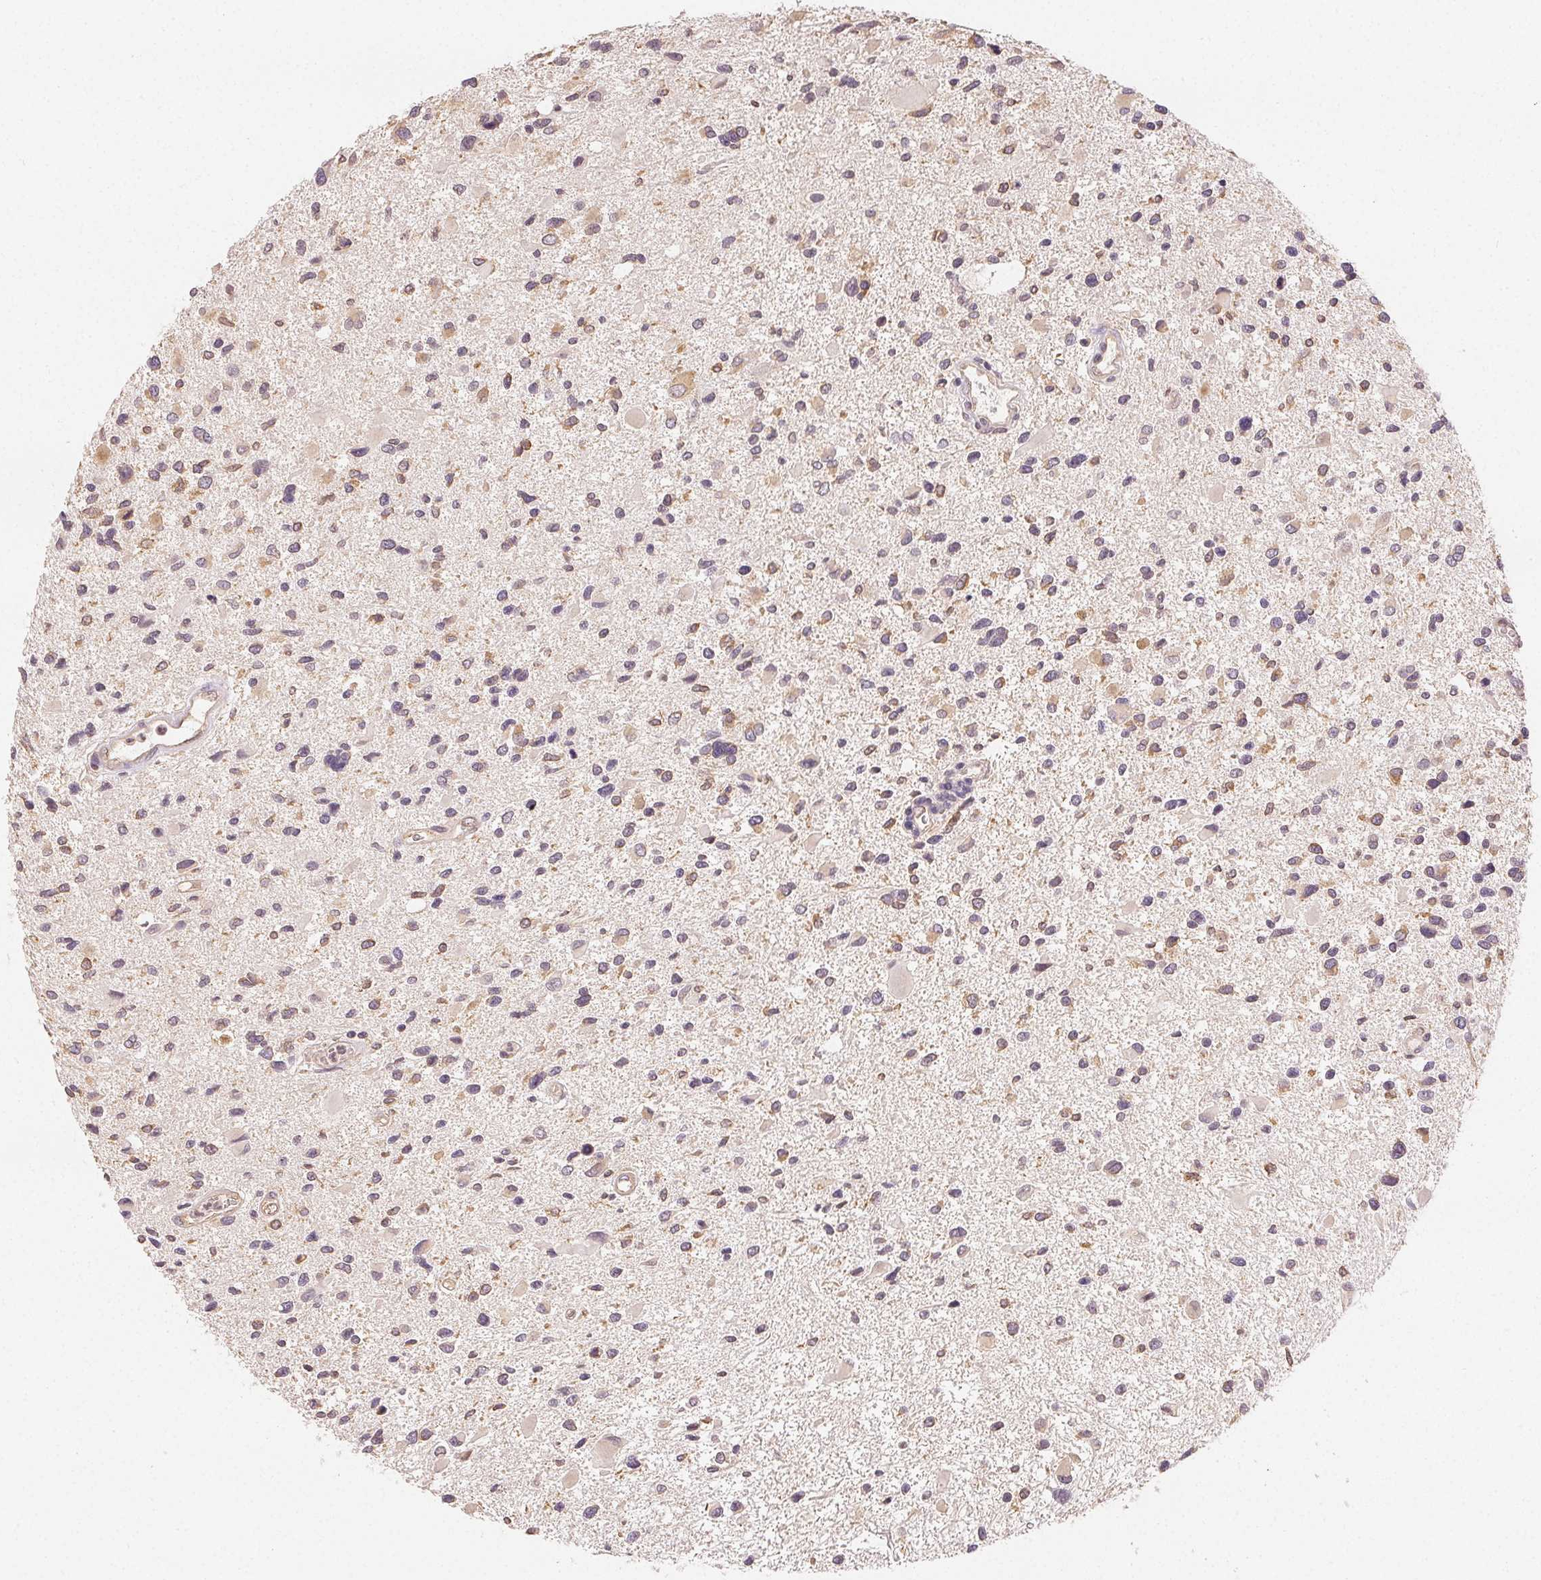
{"staining": {"intensity": "weak", "quantity": "<25%", "location": "cytoplasmic/membranous"}, "tissue": "glioma", "cell_type": "Tumor cells", "image_type": "cancer", "snomed": [{"axis": "morphology", "description": "Glioma, malignant, Low grade"}, {"axis": "topography", "description": "Brain"}], "caption": "The histopathology image exhibits no staining of tumor cells in glioma.", "gene": "SEZ6L2", "patient": {"sex": "female", "age": 32}}